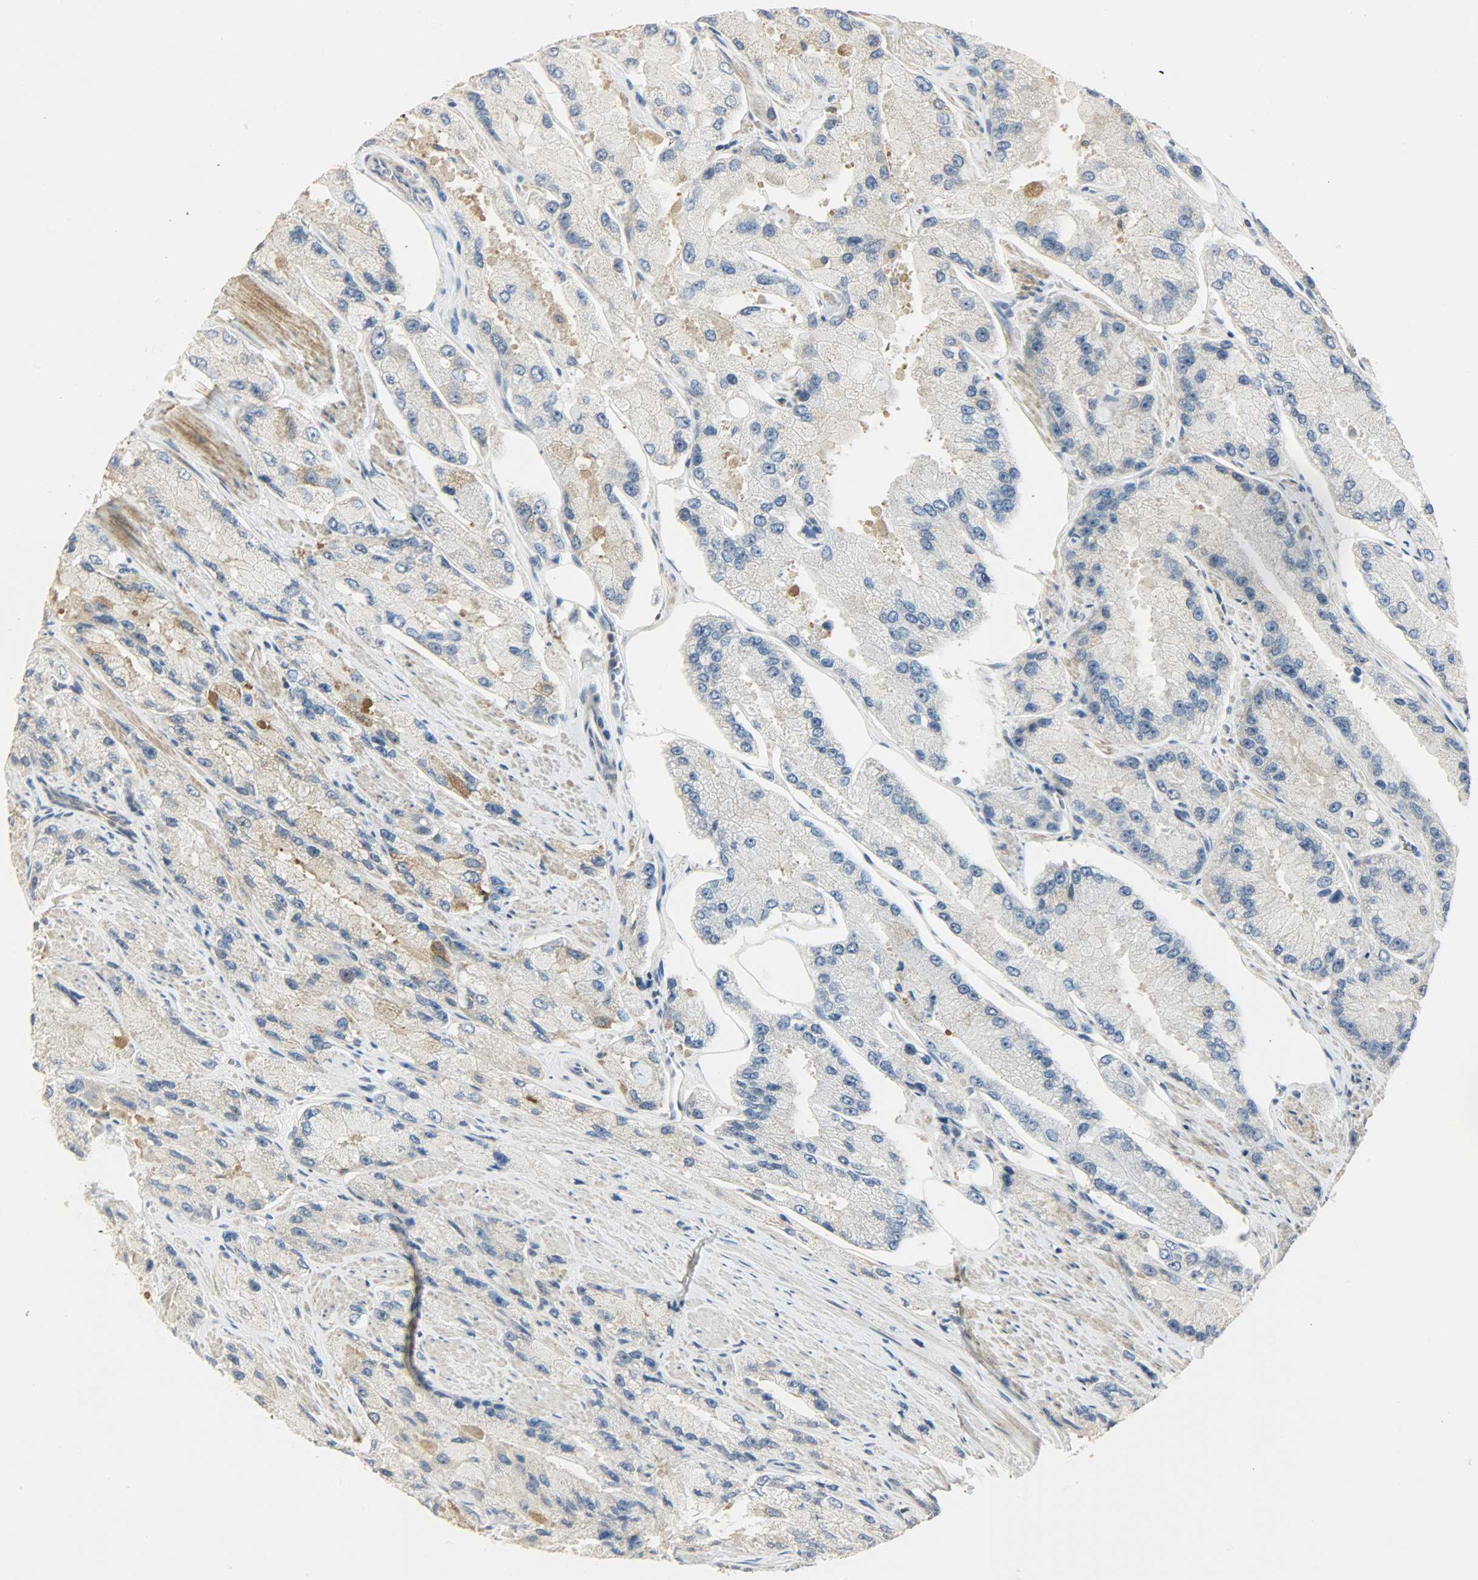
{"staining": {"intensity": "weak", "quantity": "<25%", "location": "cytoplasmic/membranous"}, "tissue": "prostate cancer", "cell_type": "Tumor cells", "image_type": "cancer", "snomed": [{"axis": "morphology", "description": "Adenocarcinoma, High grade"}, {"axis": "topography", "description": "Prostate"}], "caption": "IHC micrograph of neoplastic tissue: high-grade adenocarcinoma (prostate) stained with DAB (3,3'-diaminobenzidine) shows no significant protein expression in tumor cells.", "gene": "PPARG", "patient": {"sex": "male", "age": 58}}